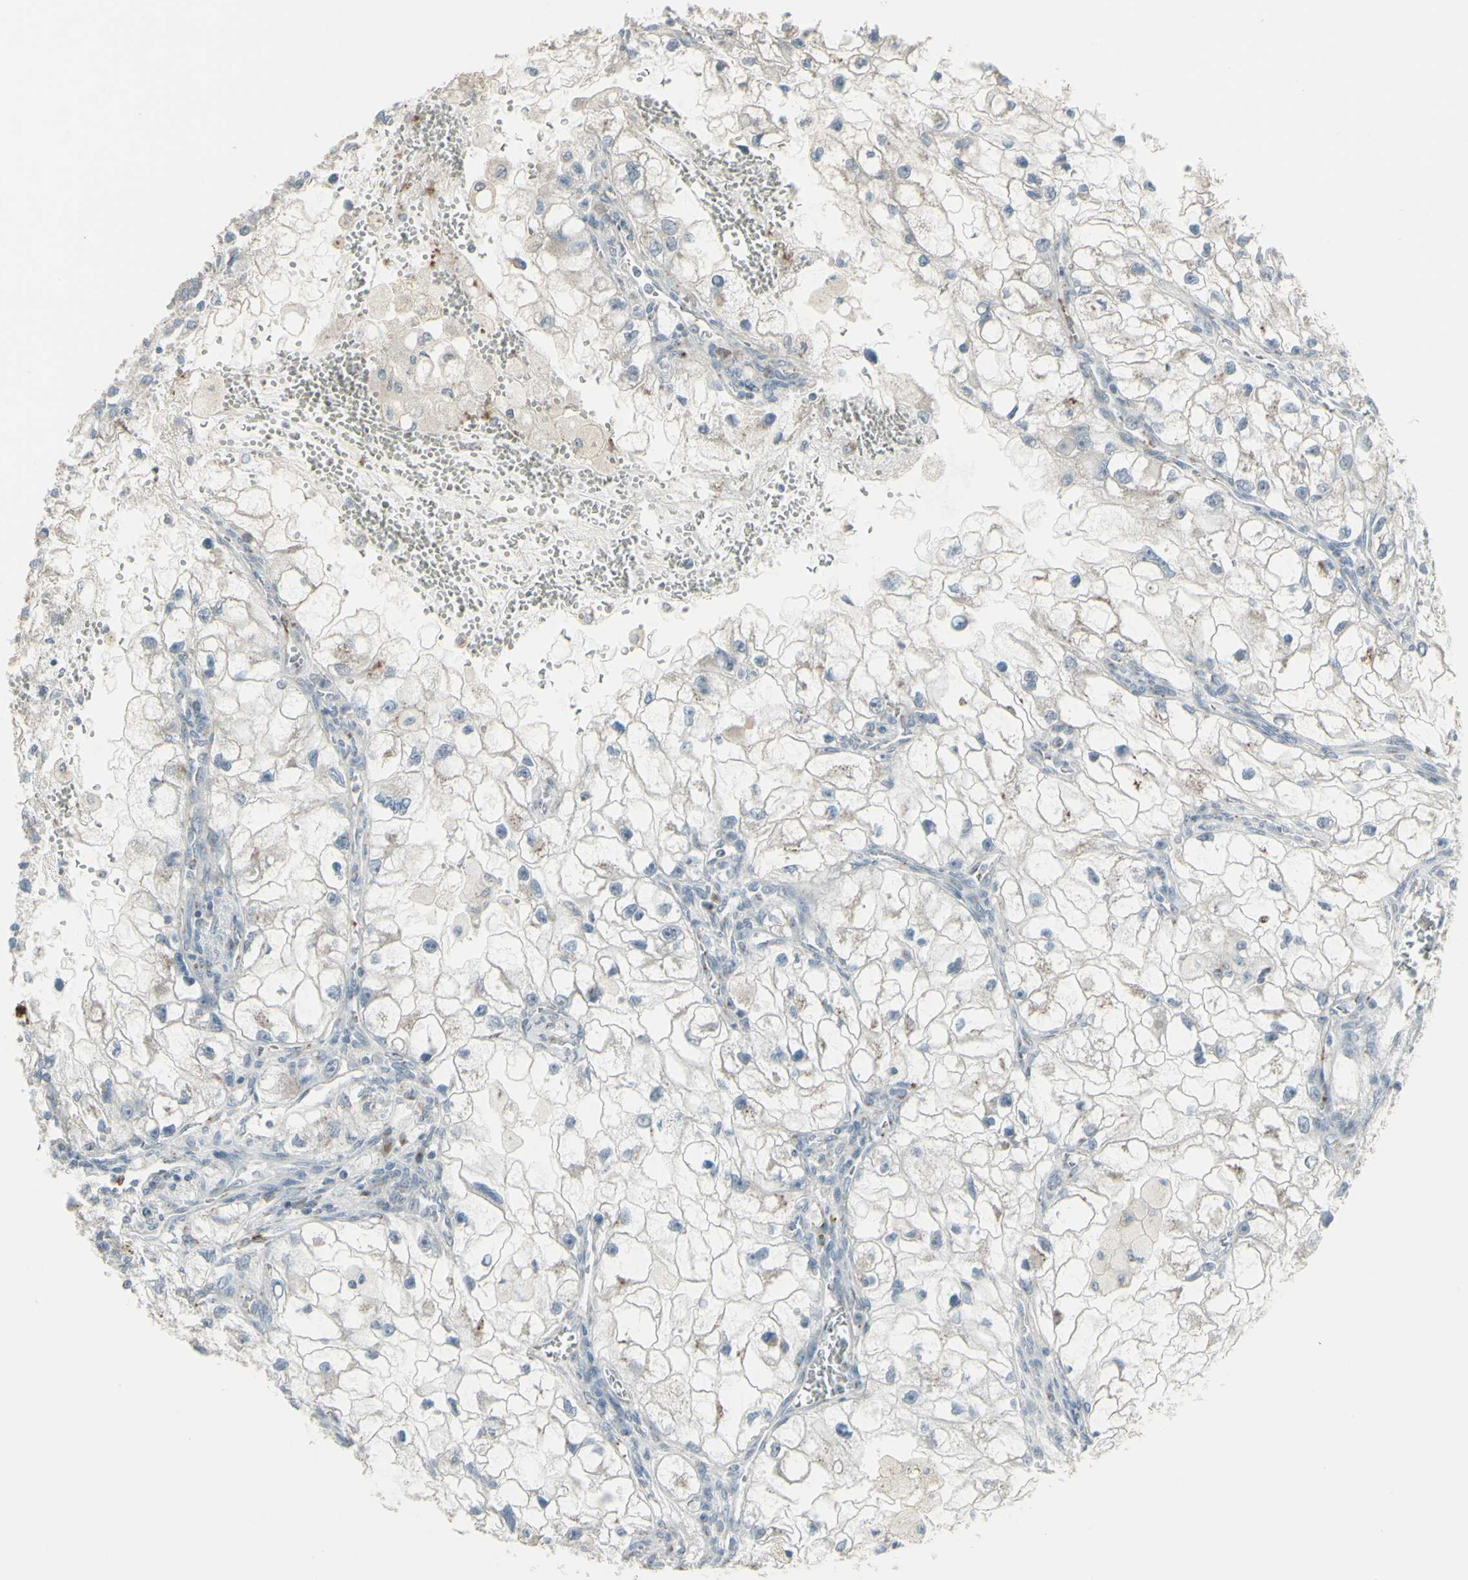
{"staining": {"intensity": "negative", "quantity": "none", "location": "none"}, "tissue": "renal cancer", "cell_type": "Tumor cells", "image_type": "cancer", "snomed": [{"axis": "morphology", "description": "Adenocarcinoma, NOS"}, {"axis": "topography", "description": "Kidney"}], "caption": "Immunohistochemistry (IHC) photomicrograph of neoplastic tissue: renal adenocarcinoma stained with DAB reveals no significant protein expression in tumor cells.", "gene": "CD79B", "patient": {"sex": "female", "age": 70}}